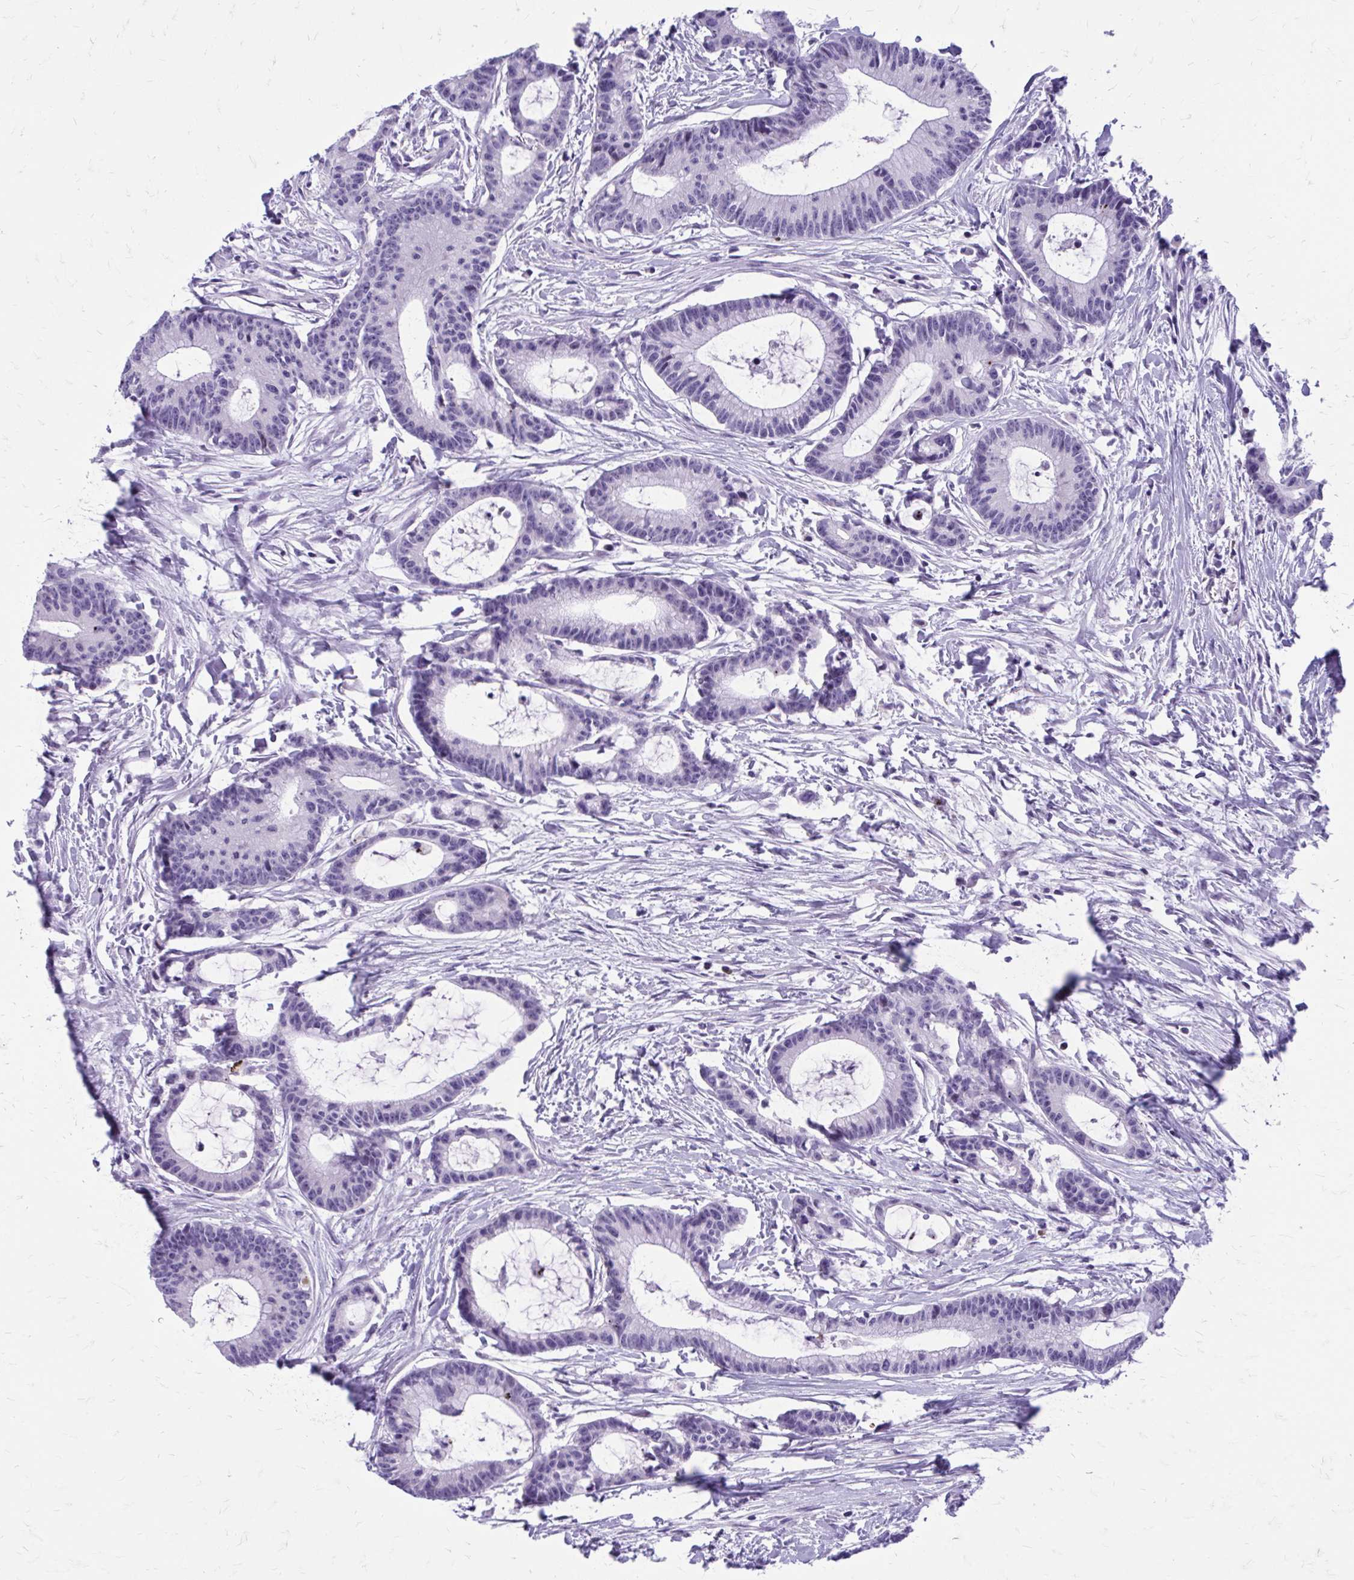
{"staining": {"intensity": "negative", "quantity": "none", "location": "none"}, "tissue": "colorectal cancer", "cell_type": "Tumor cells", "image_type": "cancer", "snomed": [{"axis": "morphology", "description": "Adenocarcinoma, NOS"}, {"axis": "topography", "description": "Colon"}], "caption": "Colorectal cancer (adenocarcinoma) was stained to show a protein in brown. There is no significant expression in tumor cells.", "gene": "LCN15", "patient": {"sex": "female", "age": 78}}